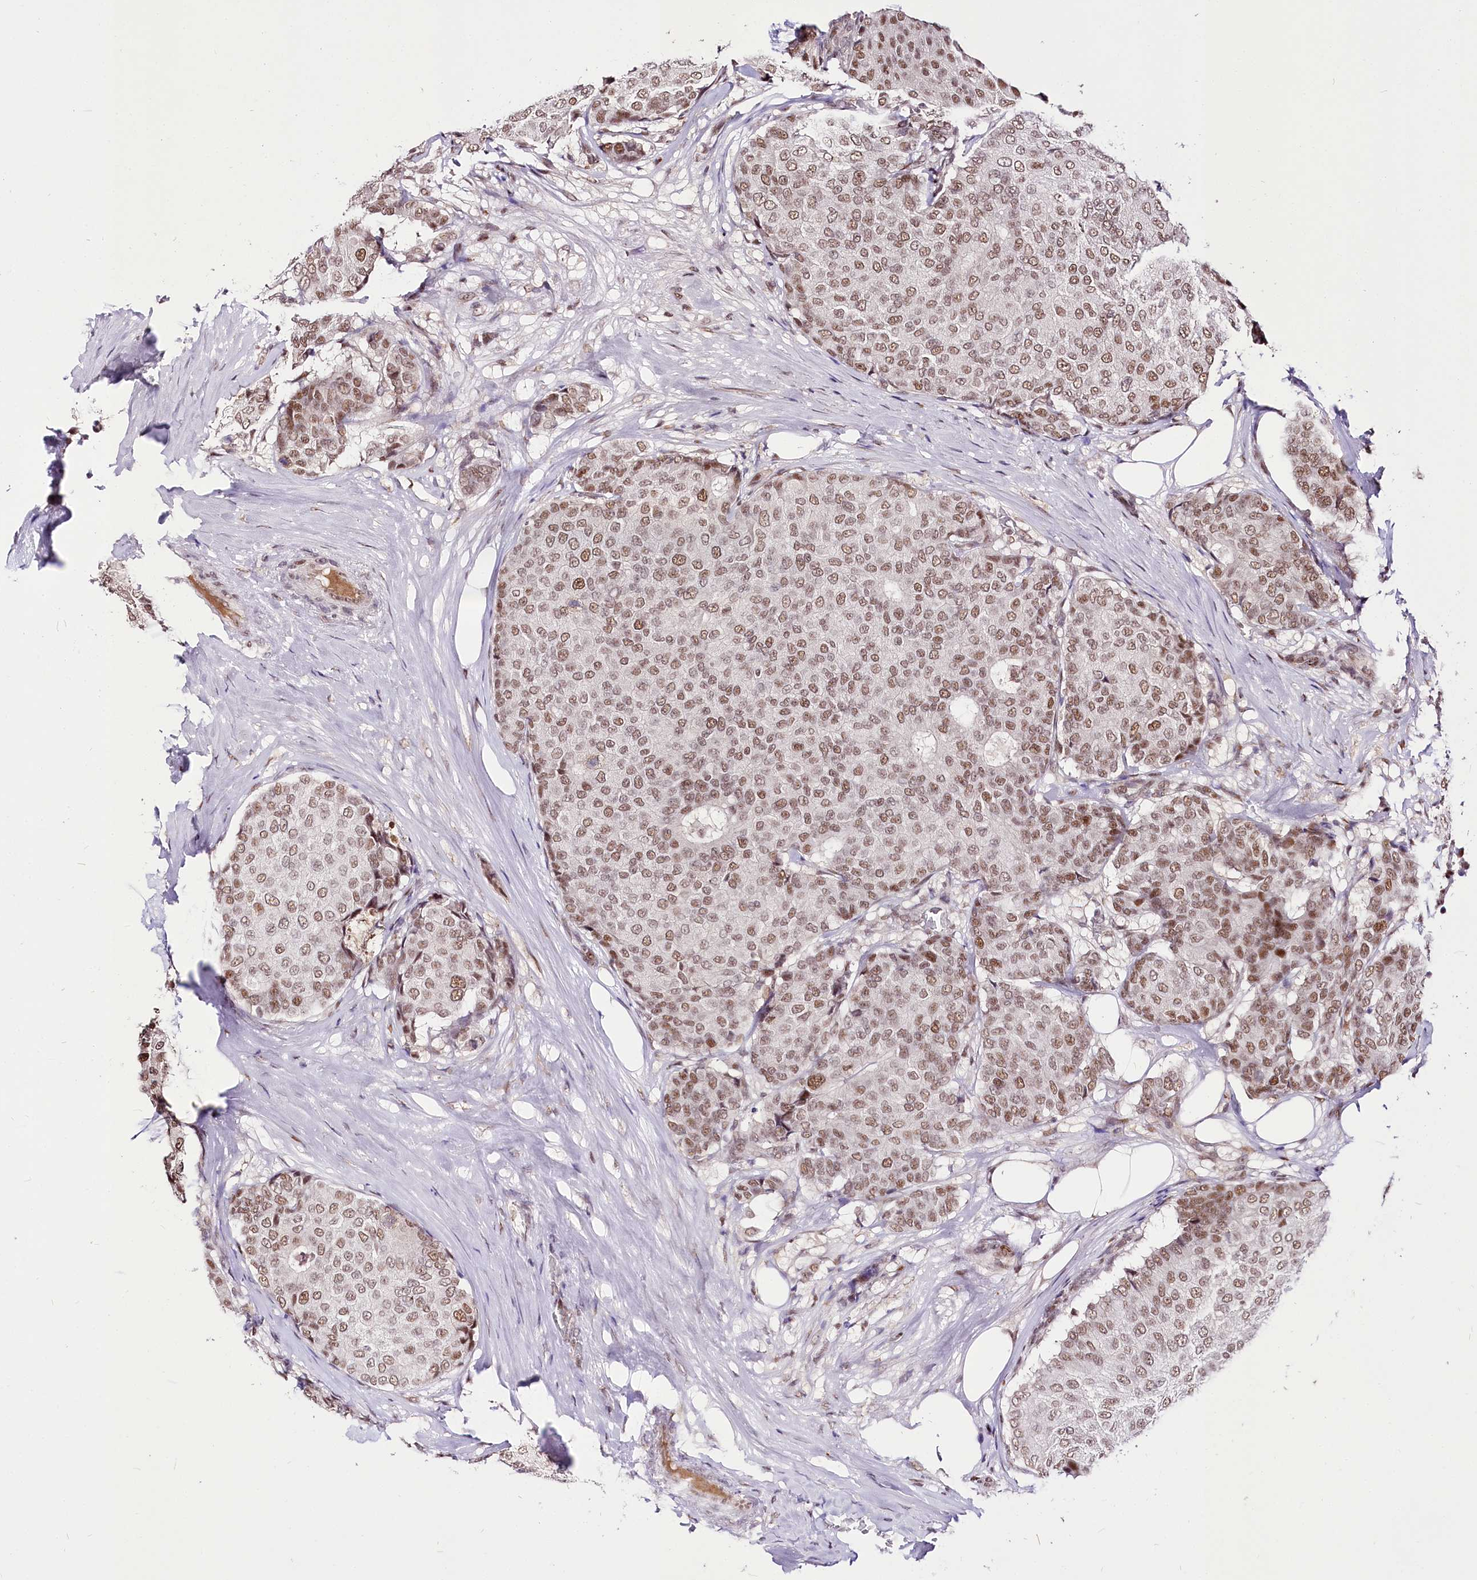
{"staining": {"intensity": "moderate", "quantity": ">75%", "location": "nuclear"}, "tissue": "breast cancer", "cell_type": "Tumor cells", "image_type": "cancer", "snomed": [{"axis": "morphology", "description": "Duct carcinoma"}, {"axis": "topography", "description": "Breast"}], "caption": "Immunohistochemical staining of human breast cancer demonstrates medium levels of moderate nuclear expression in about >75% of tumor cells. (Brightfield microscopy of DAB IHC at high magnification).", "gene": "POLA2", "patient": {"sex": "female", "age": 75}}